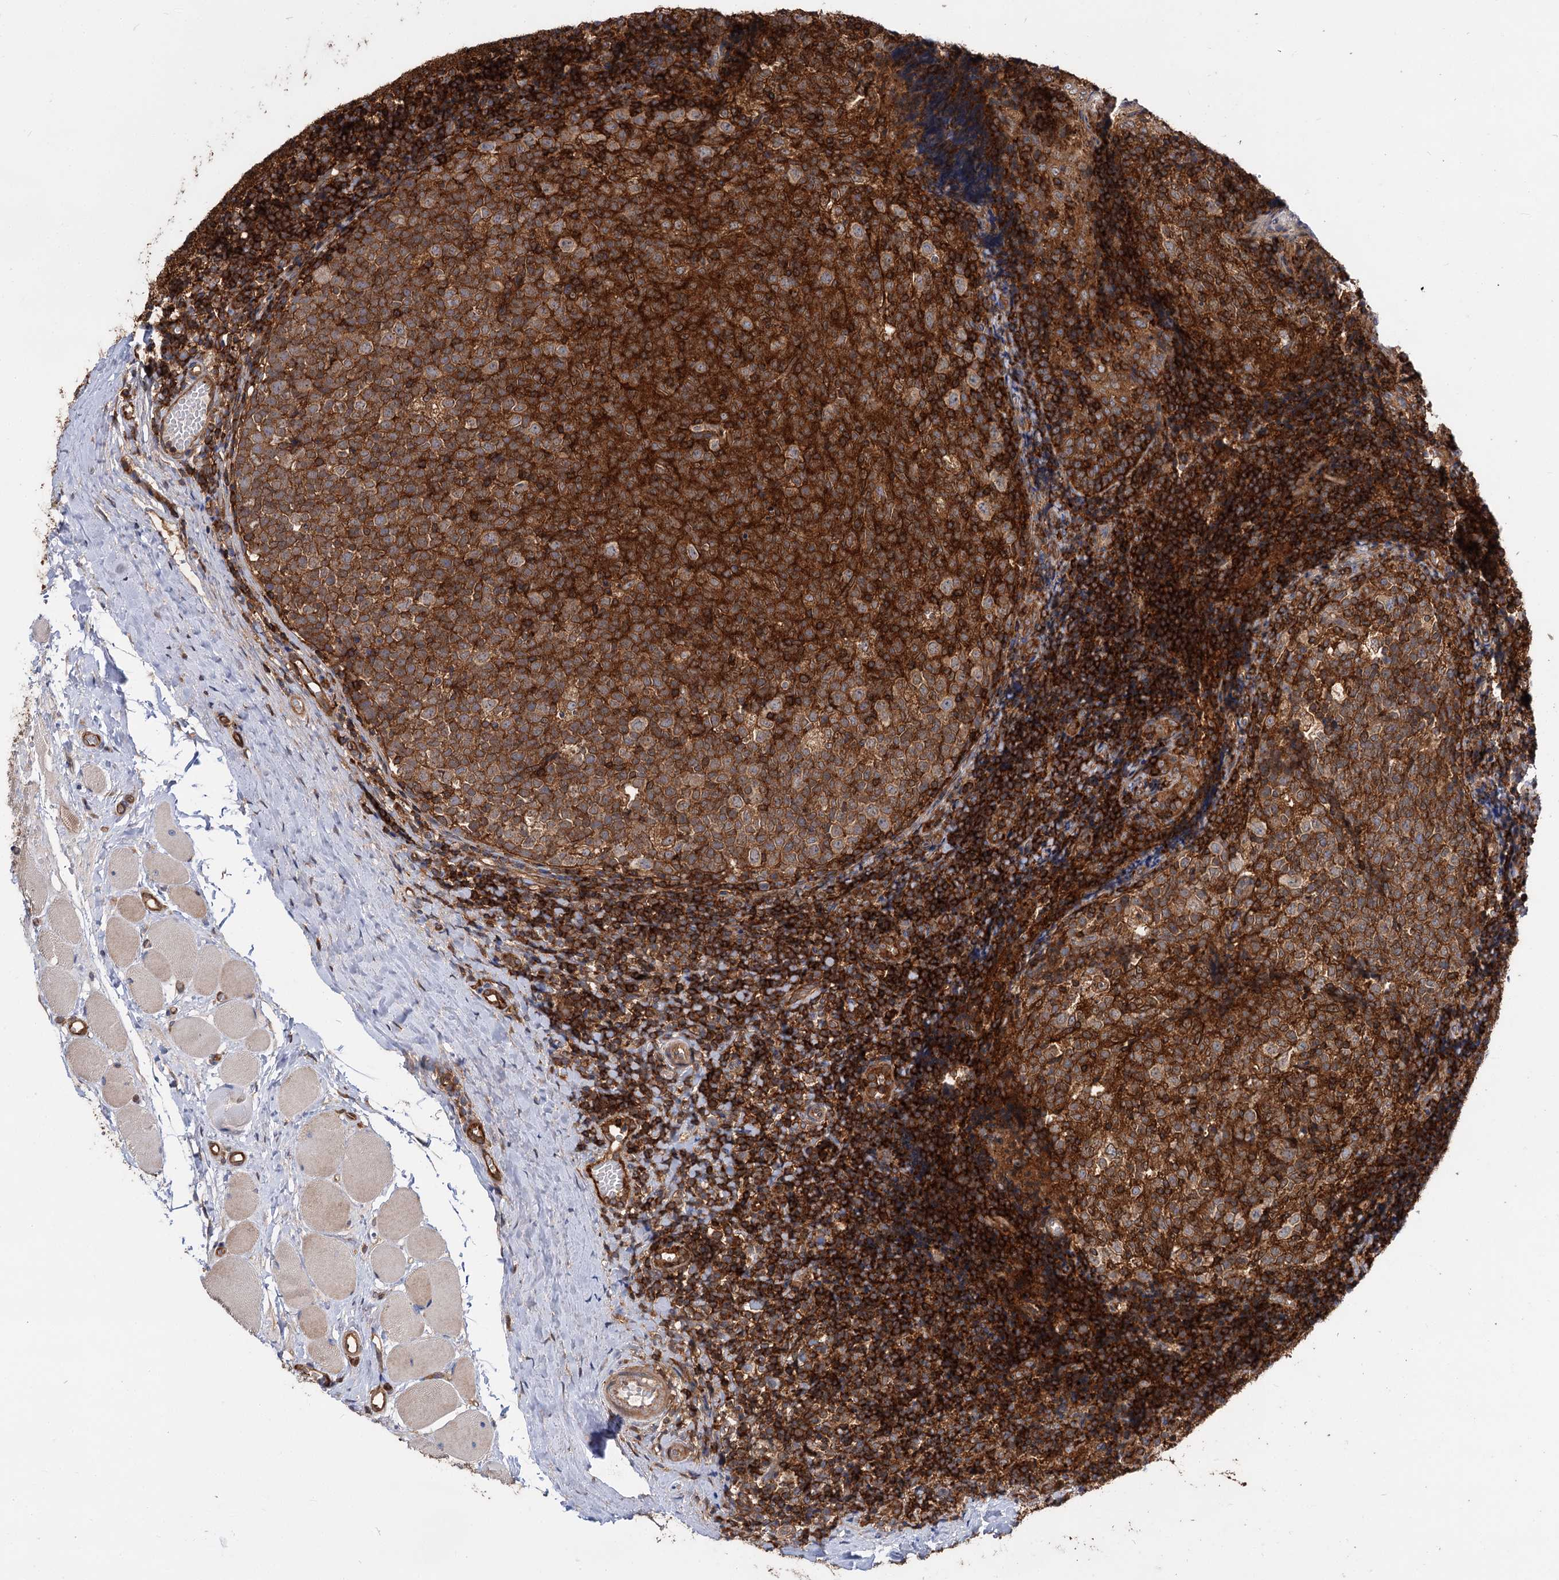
{"staining": {"intensity": "strong", "quantity": ">75%", "location": "cytoplasmic/membranous"}, "tissue": "tonsil", "cell_type": "Germinal center cells", "image_type": "normal", "snomed": [{"axis": "morphology", "description": "Normal tissue, NOS"}, {"axis": "topography", "description": "Tonsil"}], "caption": "Strong cytoplasmic/membranous protein expression is appreciated in about >75% of germinal center cells in tonsil.", "gene": "PACS1", "patient": {"sex": "female", "age": 19}}